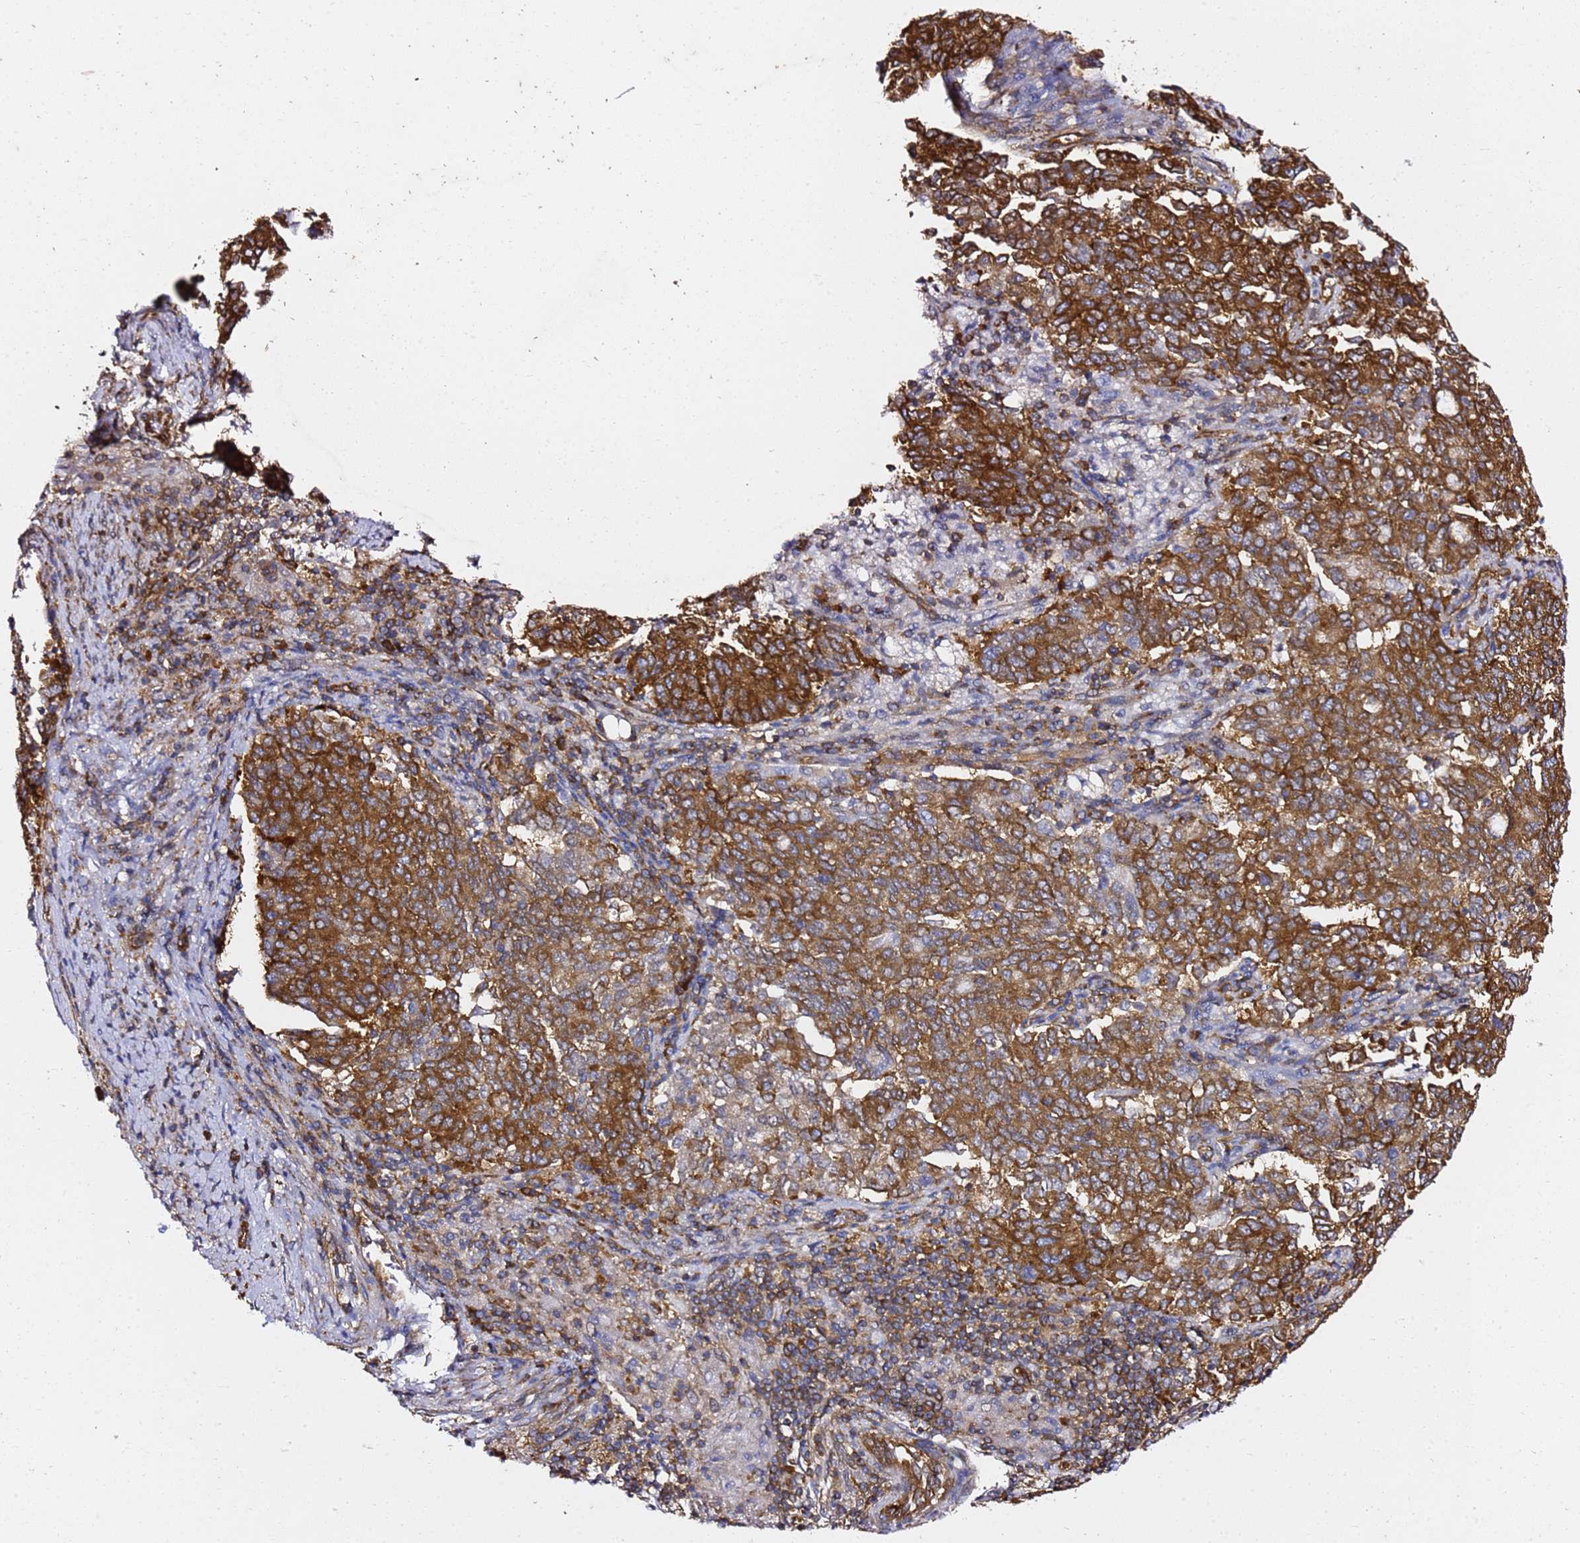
{"staining": {"intensity": "strong", "quantity": ">75%", "location": "cytoplasmic/membranous"}, "tissue": "endometrial cancer", "cell_type": "Tumor cells", "image_type": "cancer", "snomed": [{"axis": "morphology", "description": "Adenocarcinoma, NOS"}, {"axis": "topography", "description": "Endometrium"}], "caption": "Immunohistochemical staining of human endometrial cancer (adenocarcinoma) demonstrates high levels of strong cytoplasmic/membranous staining in approximately >75% of tumor cells.", "gene": "TPST1", "patient": {"sex": "female", "age": 80}}